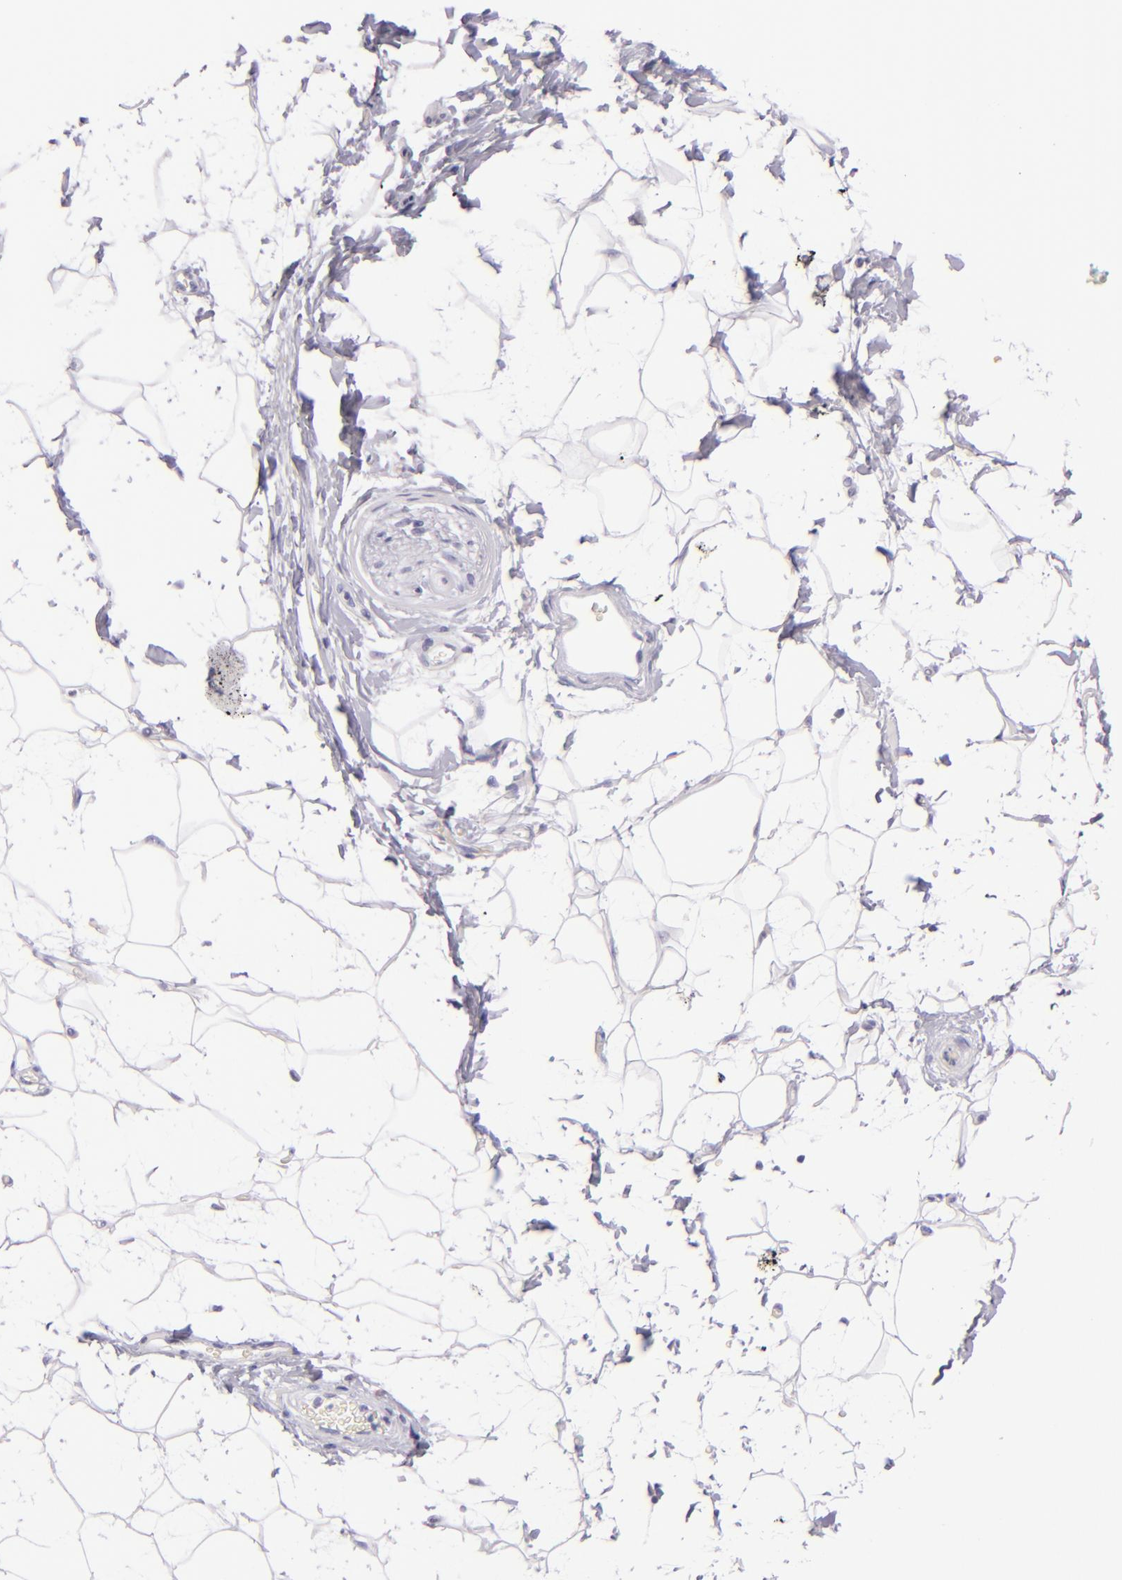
{"staining": {"intensity": "negative", "quantity": "none", "location": "none"}, "tissue": "adipose tissue", "cell_type": "Adipocytes", "image_type": "normal", "snomed": [{"axis": "morphology", "description": "Normal tissue, NOS"}, {"axis": "topography", "description": "Soft tissue"}], "caption": "Human adipose tissue stained for a protein using immunohistochemistry exhibits no expression in adipocytes.", "gene": "MUC5AC", "patient": {"sex": "male", "age": 72}}